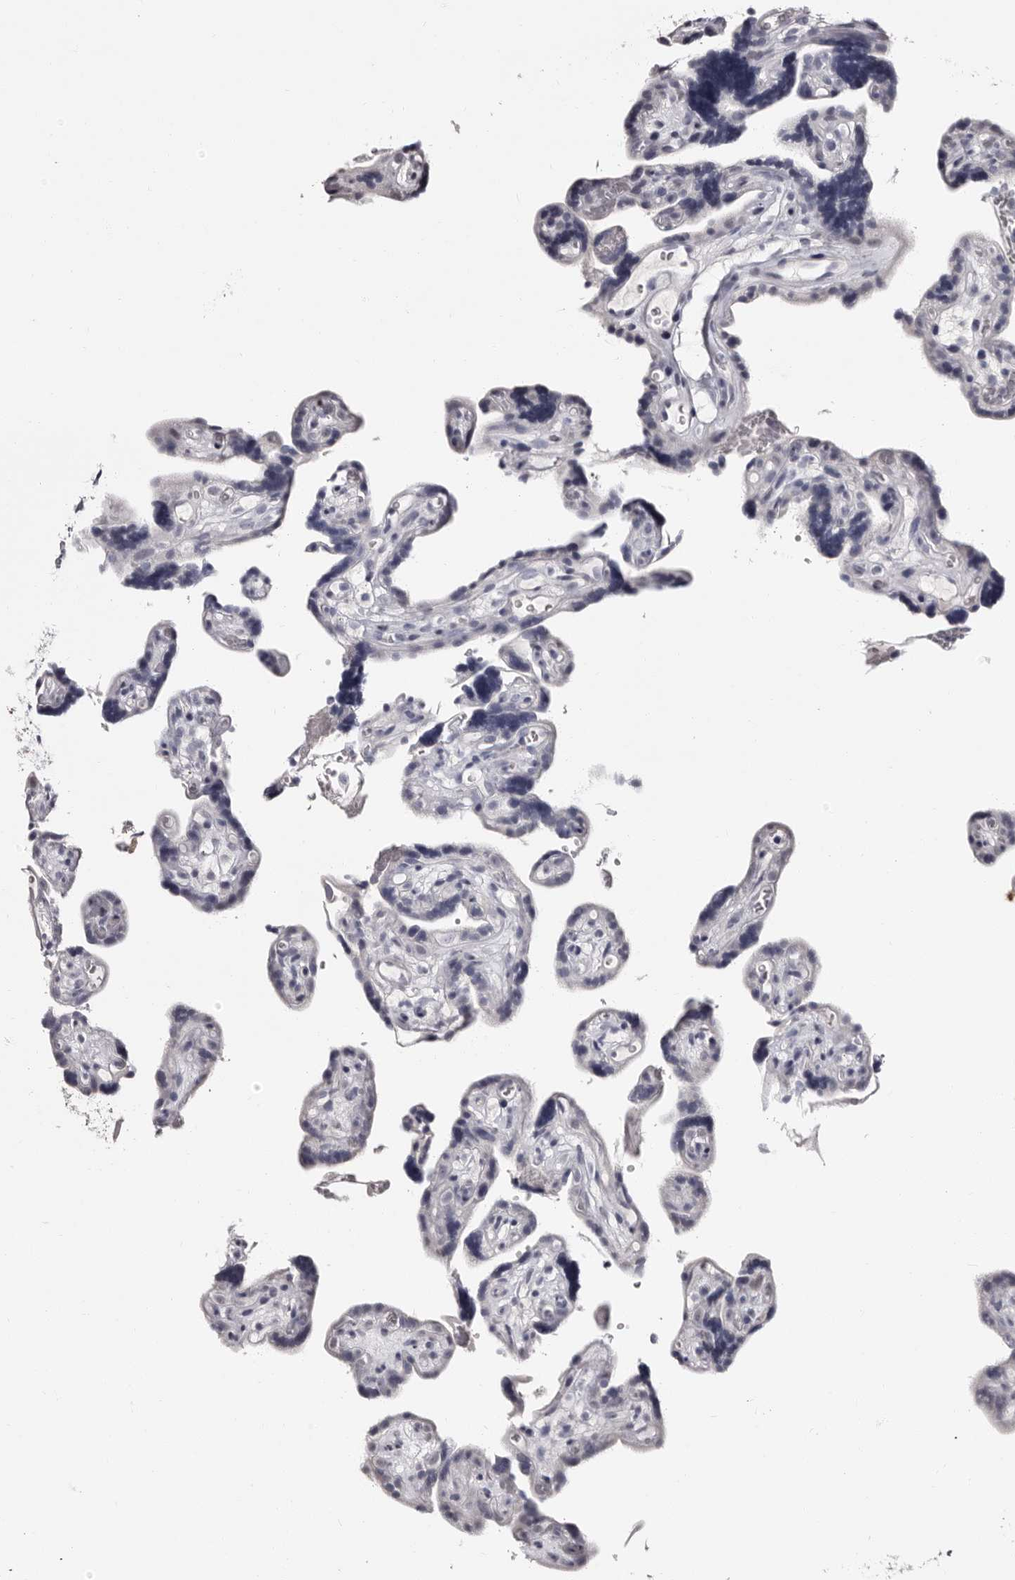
{"staining": {"intensity": "negative", "quantity": "none", "location": "none"}, "tissue": "placenta", "cell_type": "Decidual cells", "image_type": "normal", "snomed": [{"axis": "morphology", "description": "Normal tissue, NOS"}, {"axis": "topography", "description": "Placenta"}], "caption": "Decidual cells show no significant protein positivity in benign placenta.", "gene": "TBC1D22B", "patient": {"sex": "female", "age": 30}}